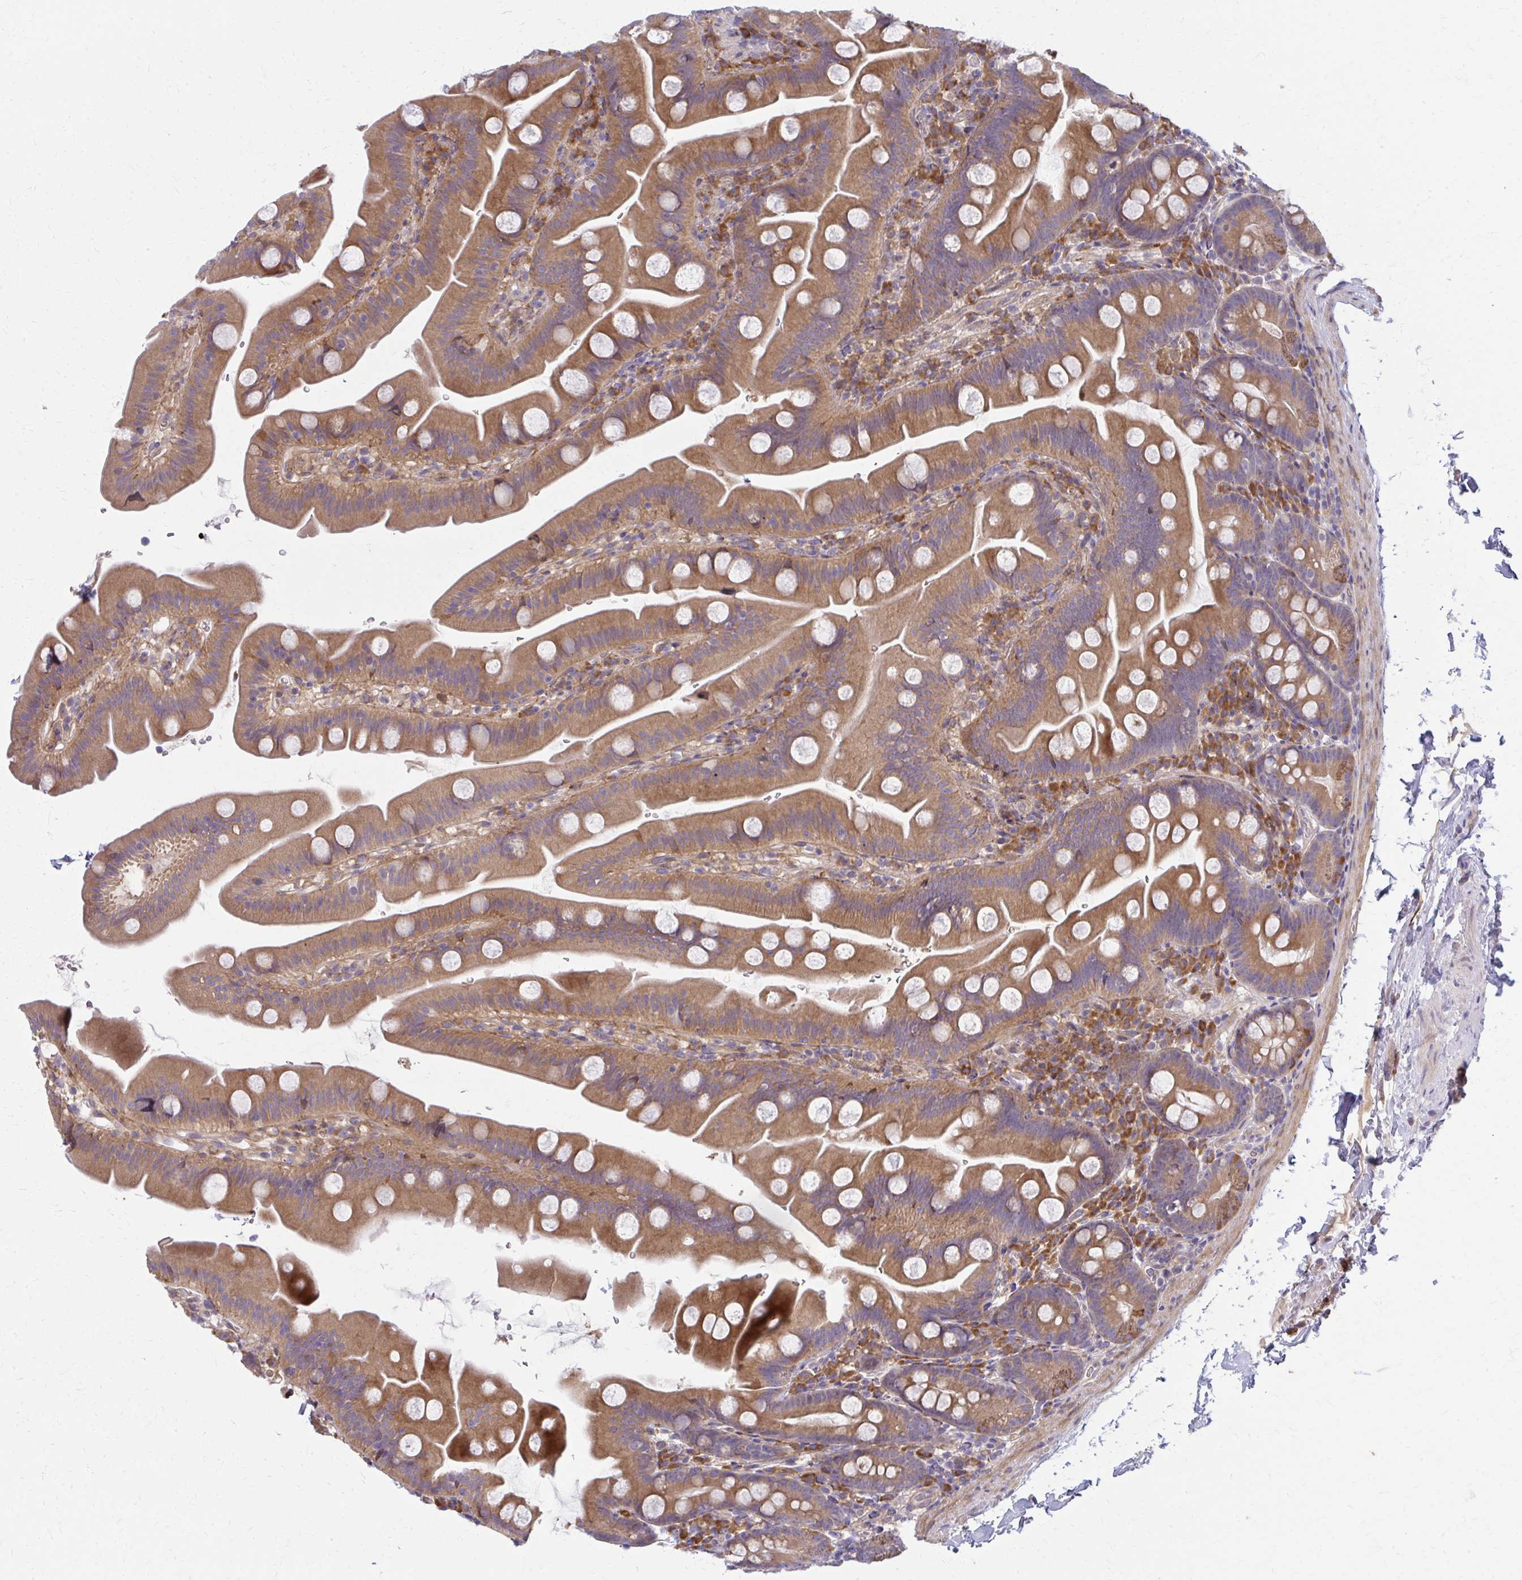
{"staining": {"intensity": "moderate", "quantity": ">75%", "location": "cytoplasmic/membranous"}, "tissue": "small intestine", "cell_type": "Glandular cells", "image_type": "normal", "snomed": [{"axis": "morphology", "description": "Normal tissue, NOS"}, {"axis": "topography", "description": "Small intestine"}], "caption": "The histopathology image displays immunohistochemical staining of unremarkable small intestine. There is moderate cytoplasmic/membranous expression is identified in about >75% of glandular cells. (IHC, brightfield microscopy, high magnification).", "gene": "CEMP1", "patient": {"sex": "female", "age": 68}}